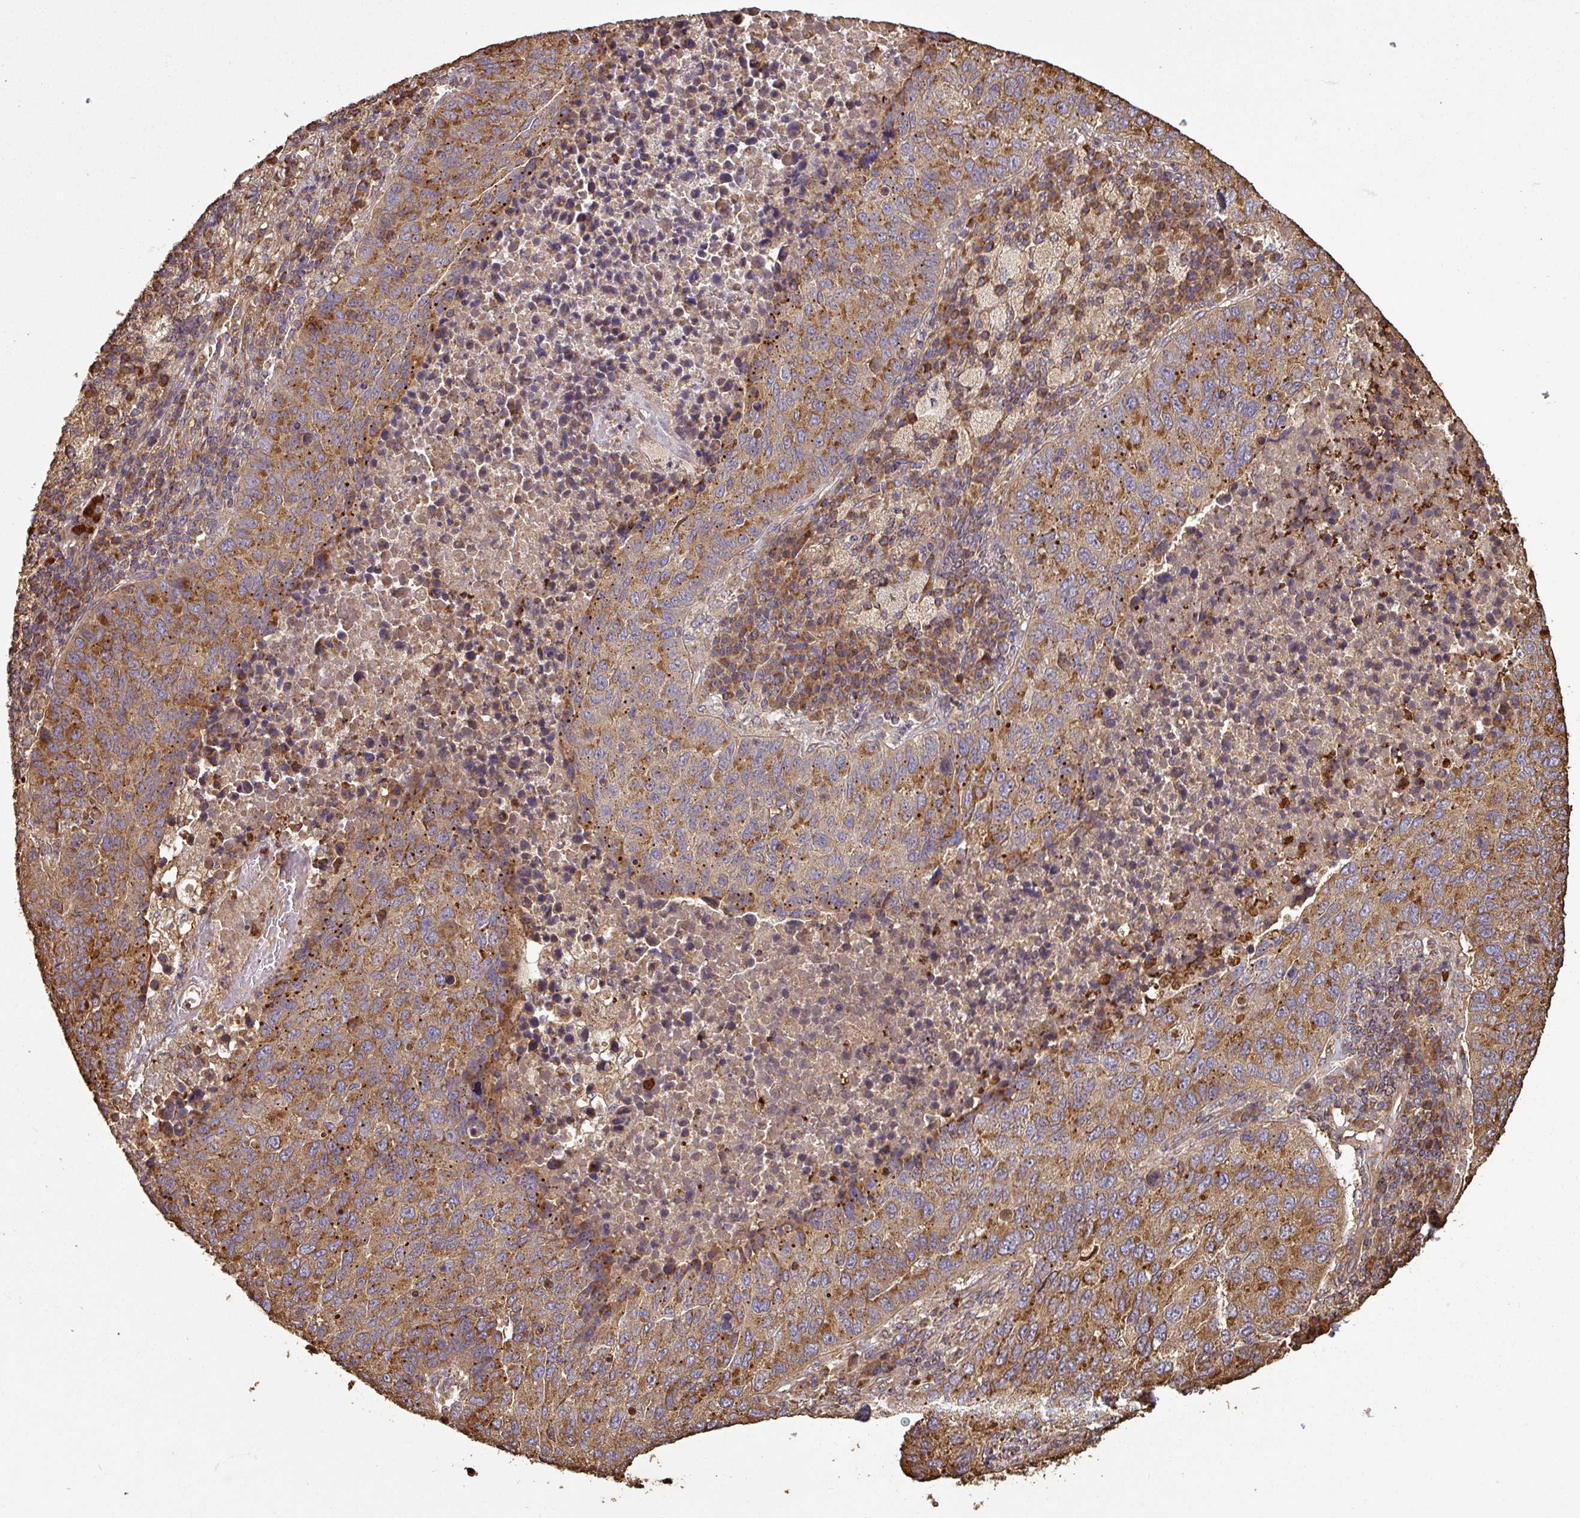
{"staining": {"intensity": "moderate", "quantity": ">75%", "location": "cytoplasmic/membranous"}, "tissue": "lung cancer", "cell_type": "Tumor cells", "image_type": "cancer", "snomed": [{"axis": "morphology", "description": "Squamous cell carcinoma, NOS"}, {"axis": "topography", "description": "Lung"}], "caption": "Immunohistochemistry (DAB (3,3'-diaminobenzidine)) staining of human lung squamous cell carcinoma displays moderate cytoplasmic/membranous protein staining in about >75% of tumor cells.", "gene": "PLEKHM1", "patient": {"sex": "male", "age": 73}}